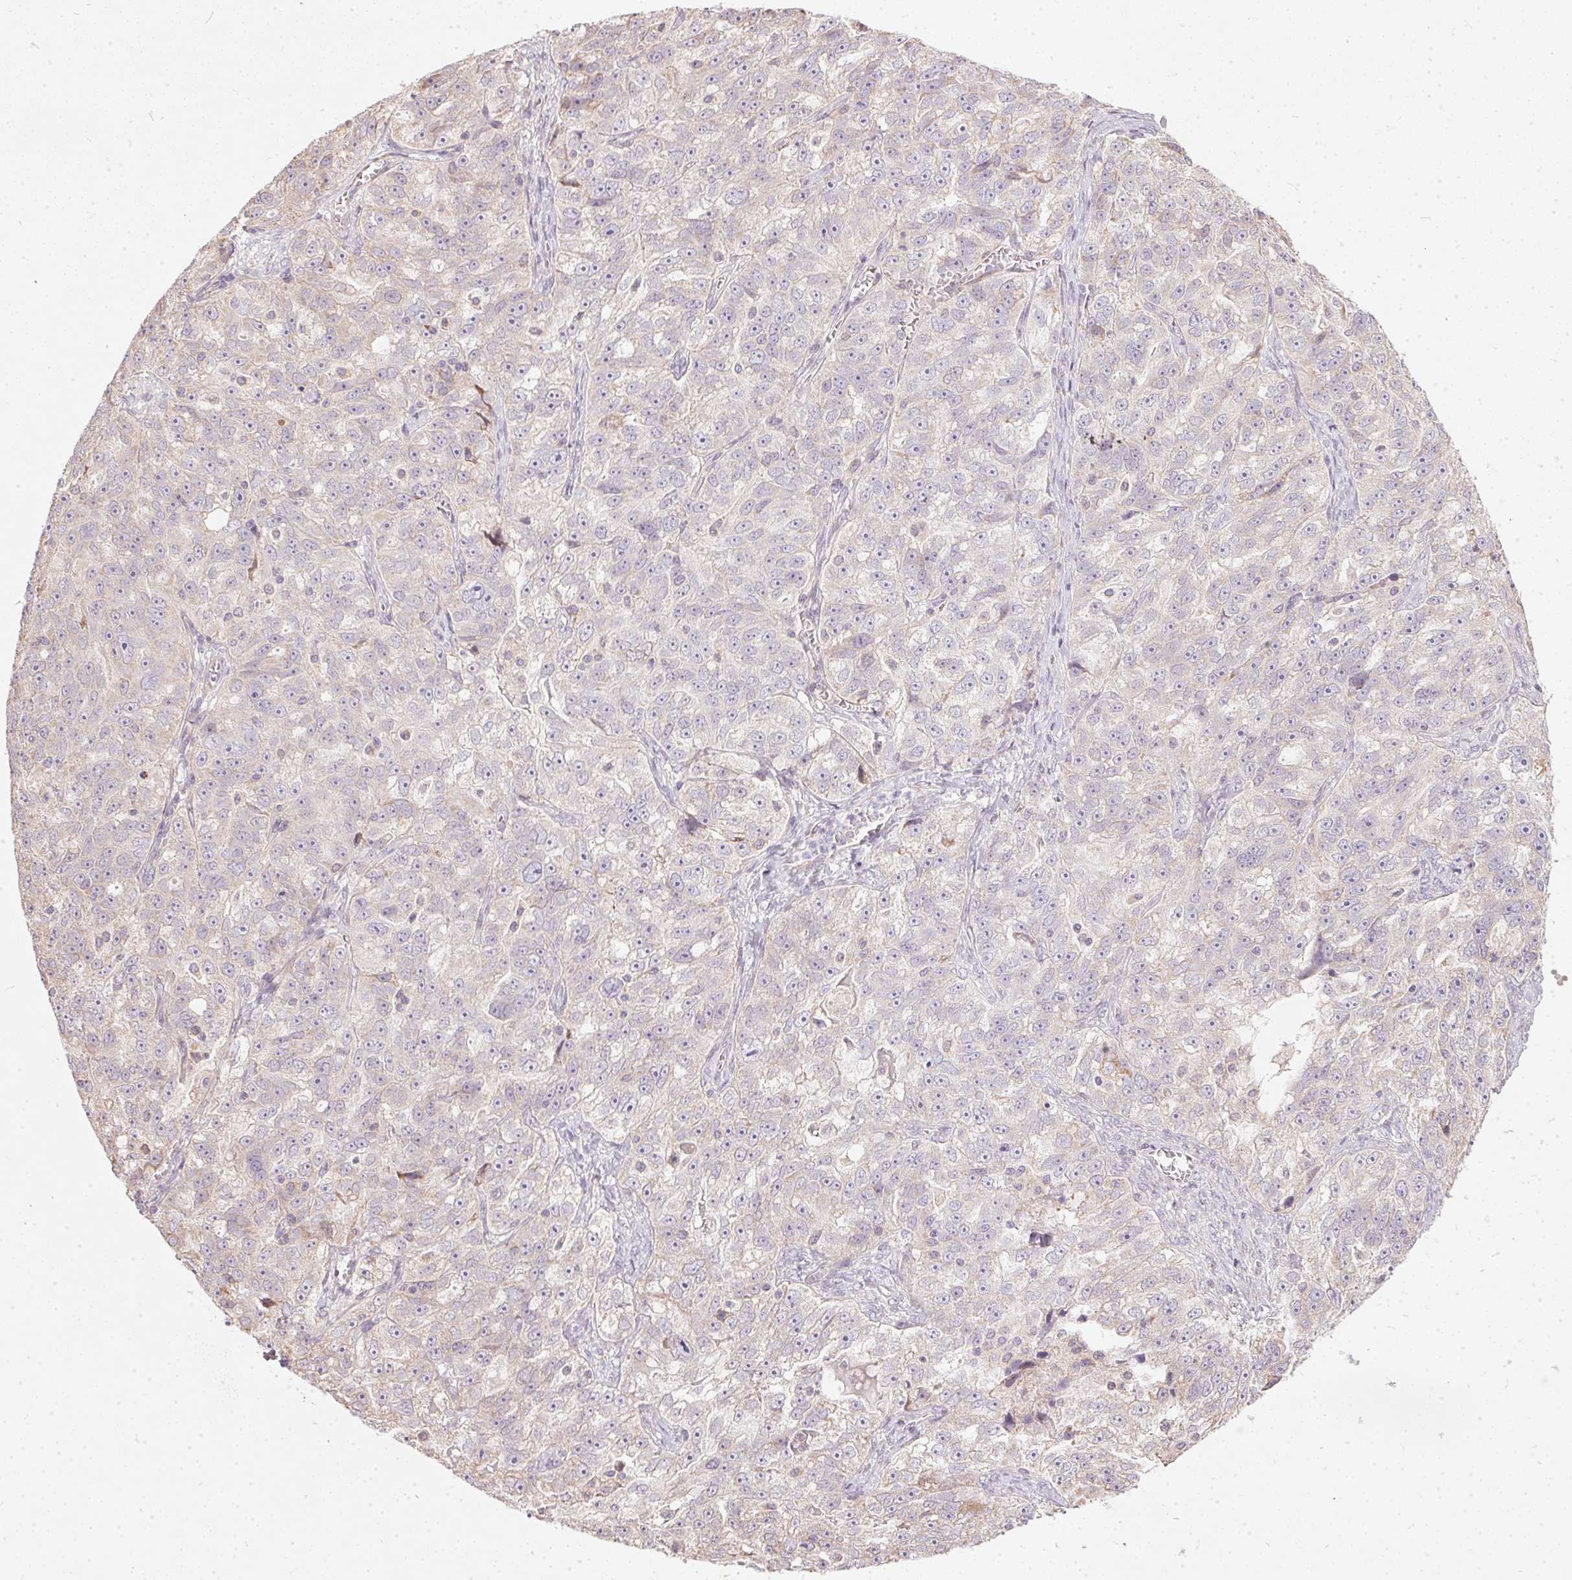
{"staining": {"intensity": "negative", "quantity": "none", "location": "none"}, "tissue": "ovarian cancer", "cell_type": "Tumor cells", "image_type": "cancer", "snomed": [{"axis": "morphology", "description": "Cystadenocarcinoma, serous, NOS"}, {"axis": "topography", "description": "Ovary"}], "caption": "This is a micrograph of IHC staining of ovarian cancer (serous cystadenocarcinoma), which shows no expression in tumor cells. (DAB (3,3'-diaminobenzidine) immunohistochemistry visualized using brightfield microscopy, high magnification).", "gene": "VWA5B2", "patient": {"sex": "female", "age": 51}}